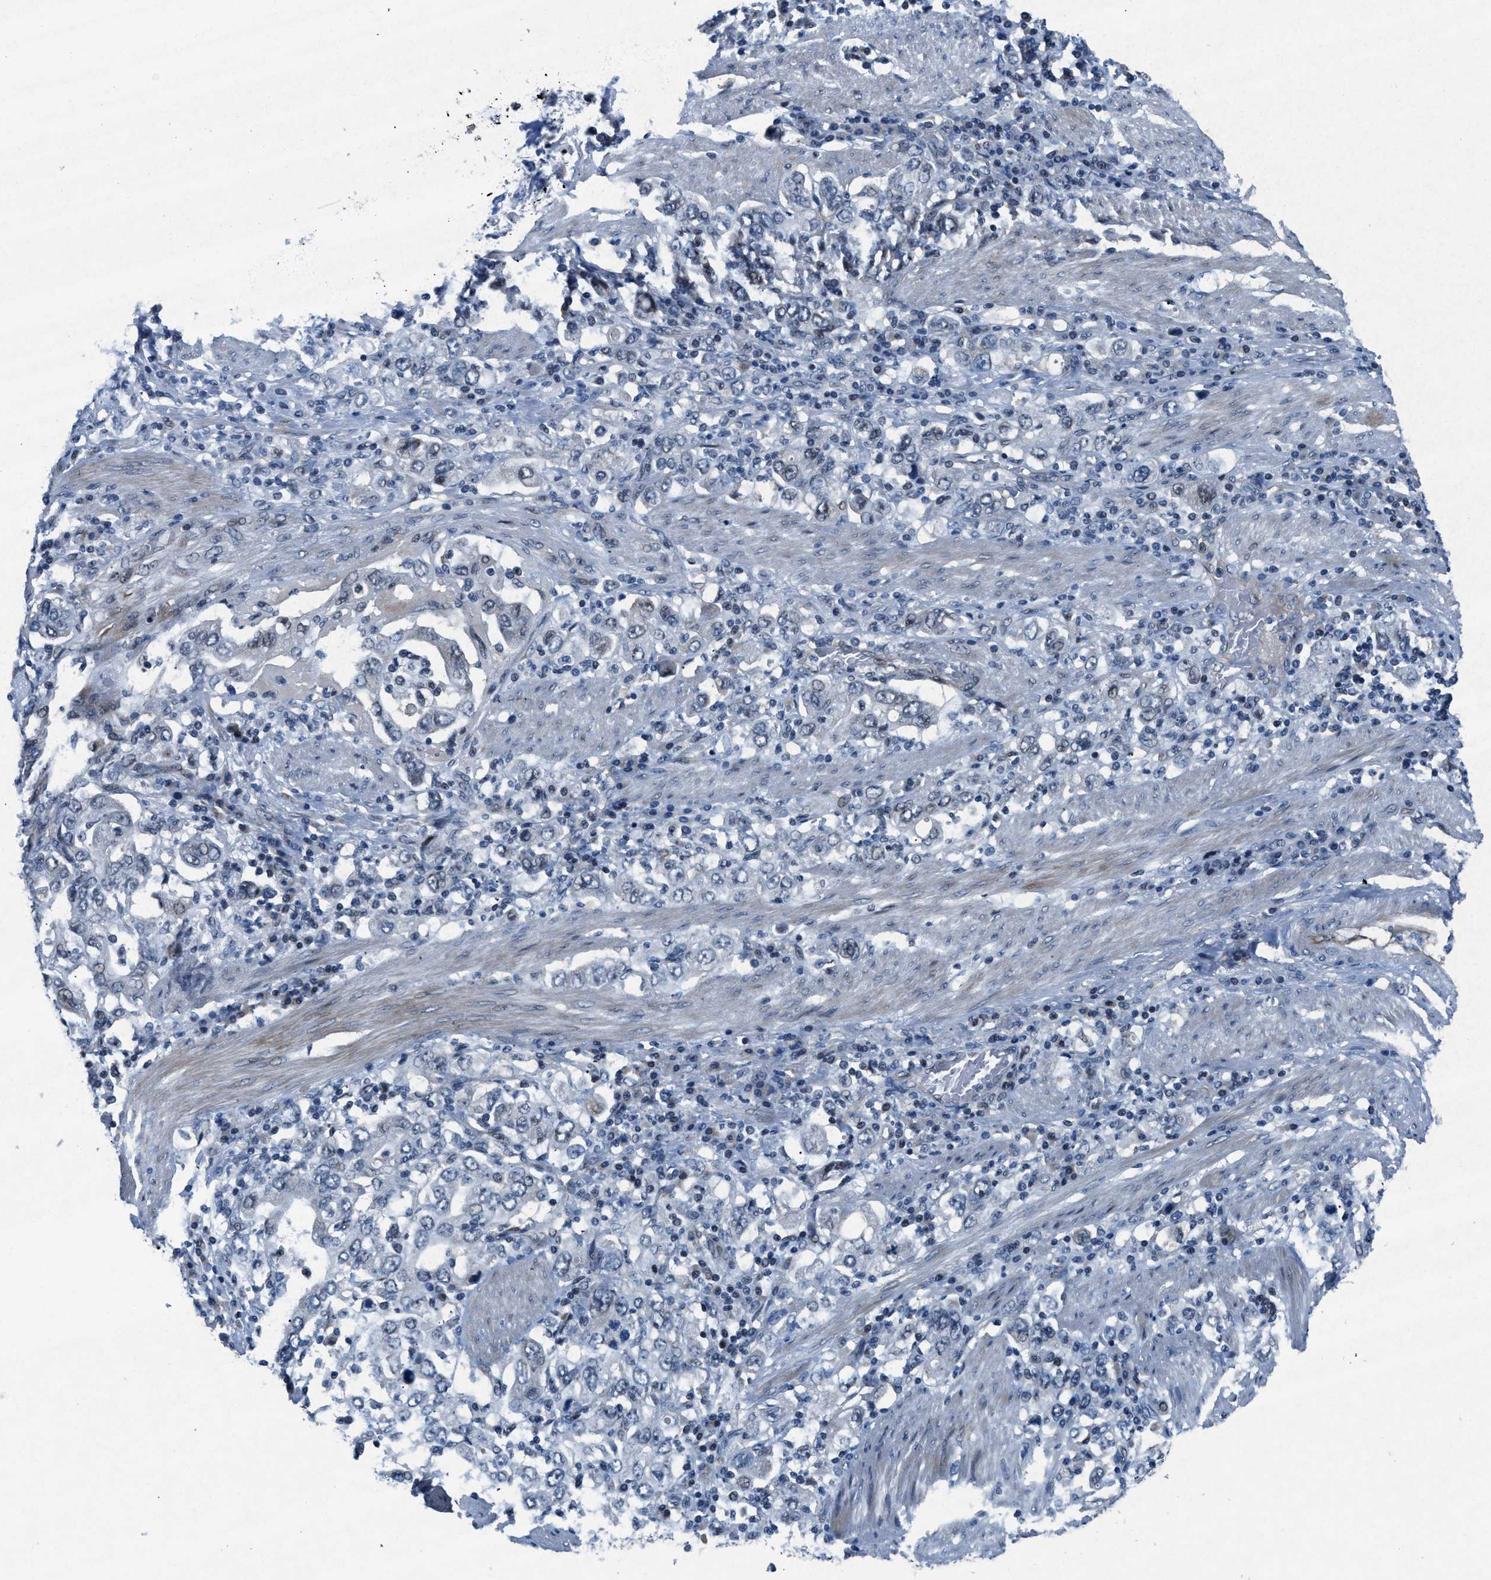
{"staining": {"intensity": "negative", "quantity": "none", "location": "none"}, "tissue": "stomach cancer", "cell_type": "Tumor cells", "image_type": "cancer", "snomed": [{"axis": "morphology", "description": "Adenocarcinoma, NOS"}, {"axis": "topography", "description": "Stomach, upper"}], "caption": "Stomach adenocarcinoma was stained to show a protein in brown. There is no significant expression in tumor cells.", "gene": "PHLDA1", "patient": {"sex": "male", "age": 62}}